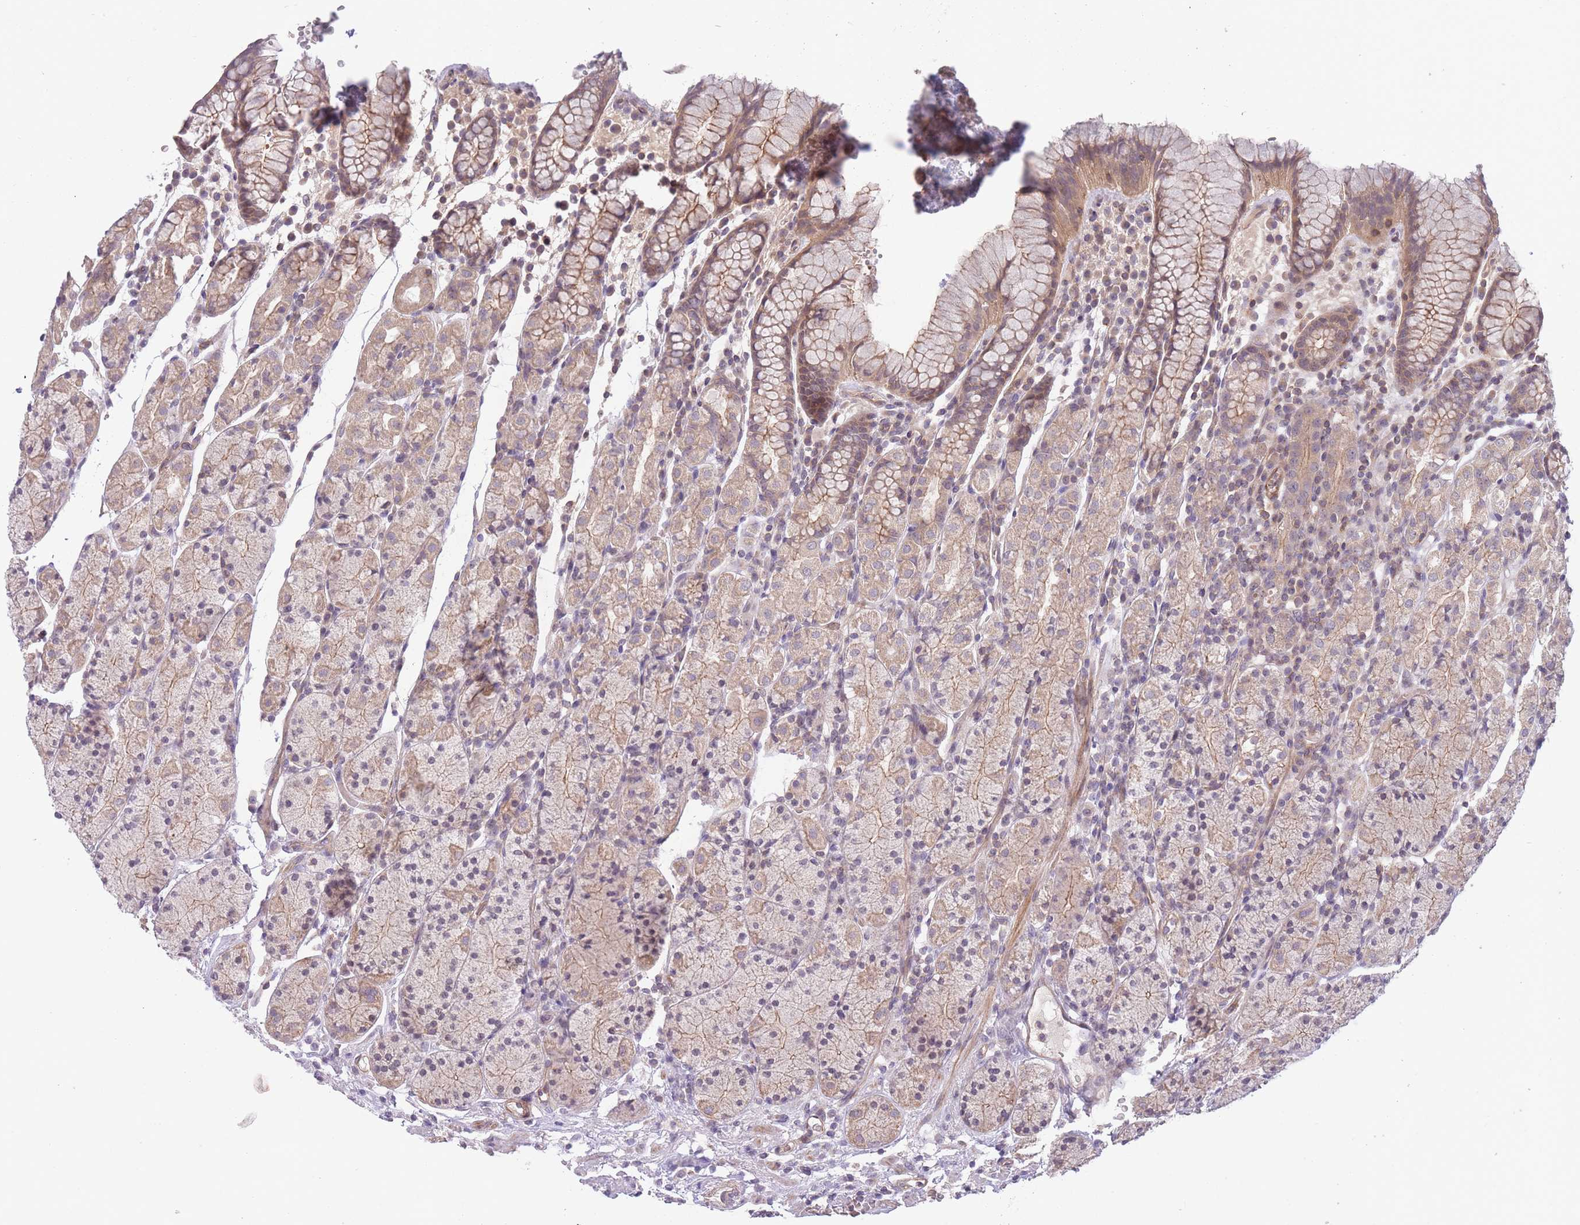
{"staining": {"intensity": "moderate", "quantity": "25%-75%", "location": "cytoplasmic/membranous"}, "tissue": "stomach", "cell_type": "Glandular cells", "image_type": "normal", "snomed": [{"axis": "morphology", "description": "Normal tissue, NOS"}, {"axis": "topography", "description": "Stomach, upper"}, {"axis": "topography", "description": "Stomach"}], "caption": "A brown stain labels moderate cytoplasmic/membranous staining of a protein in glandular cells of normal human stomach. (DAB IHC with brightfield microscopy, high magnification).", "gene": "FUT3", "patient": {"sex": "male", "age": 62}}